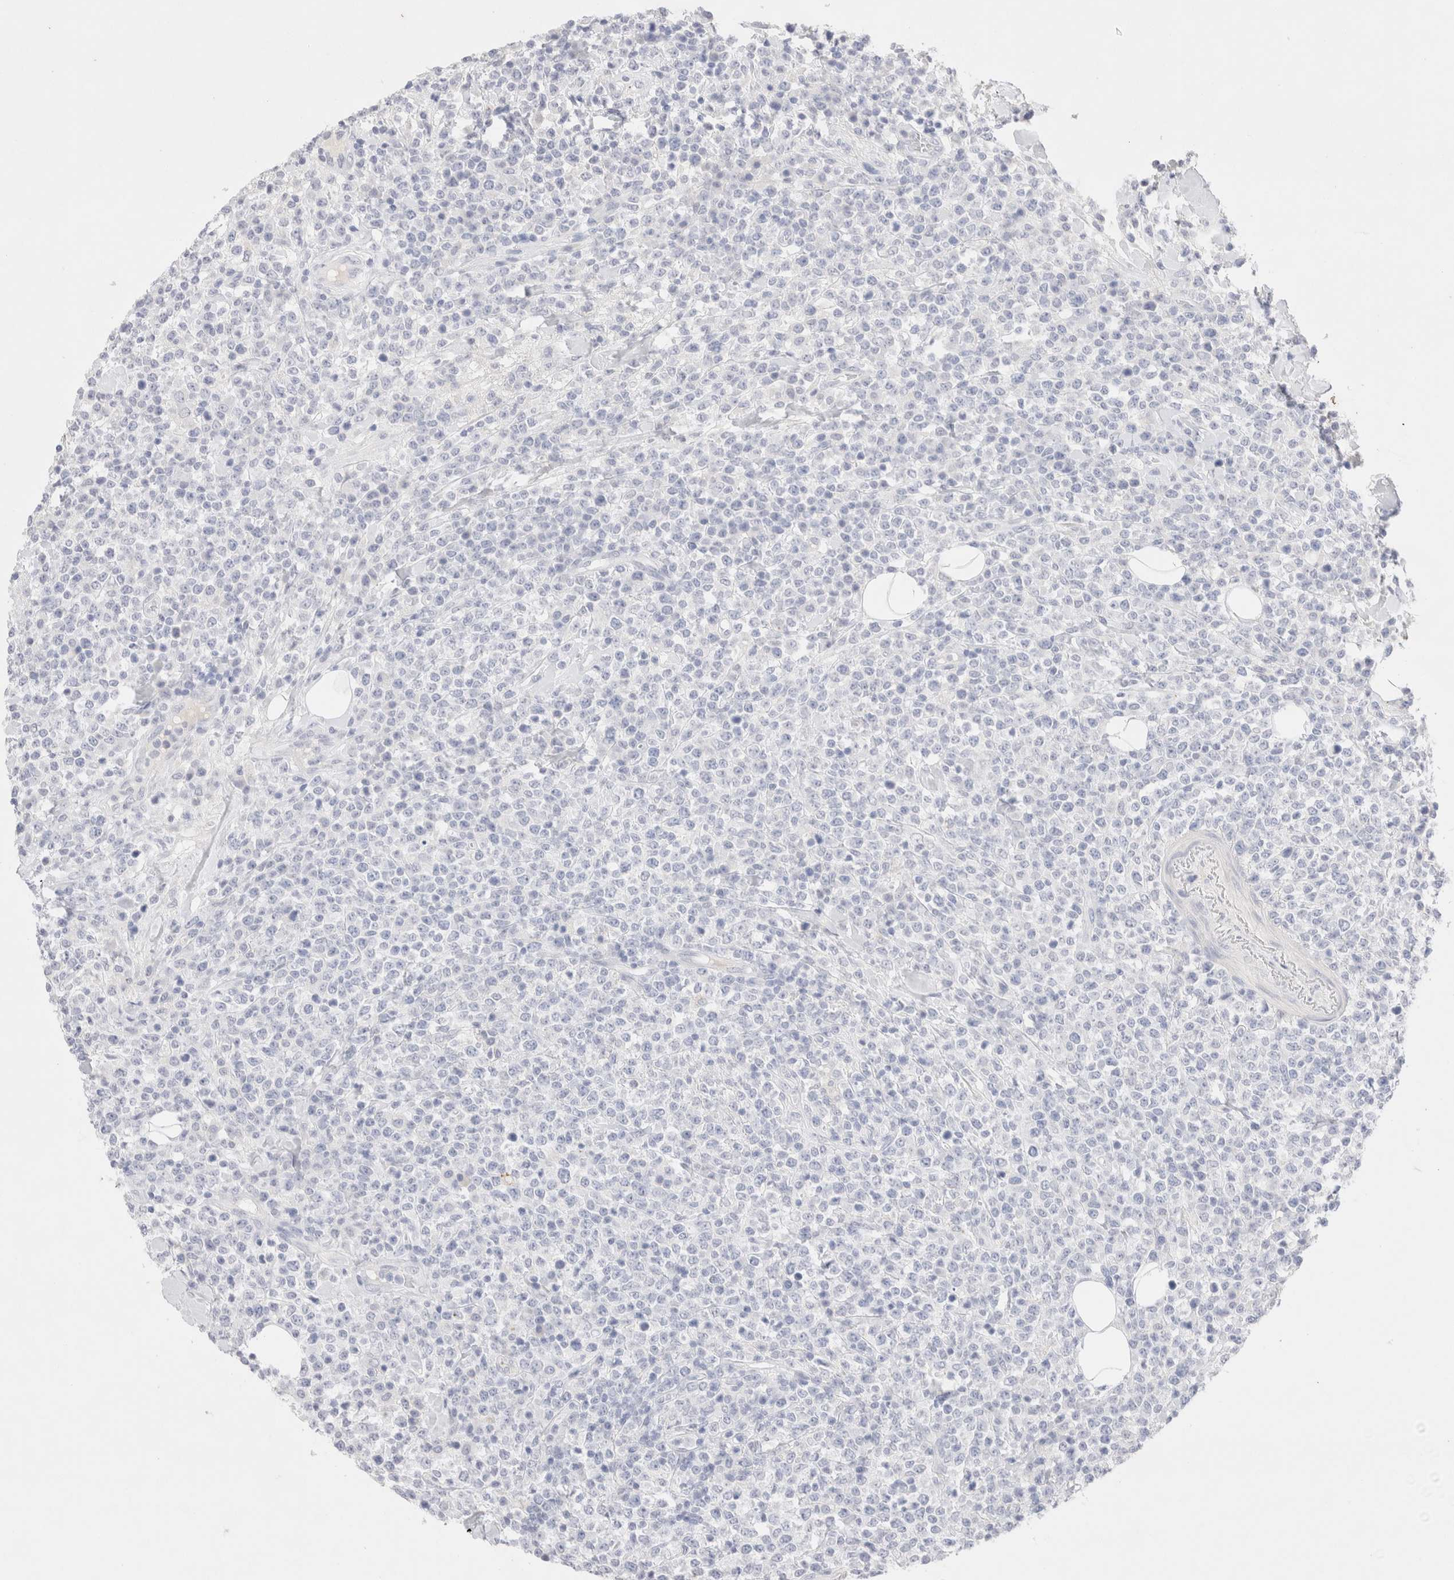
{"staining": {"intensity": "negative", "quantity": "none", "location": "none"}, "tissue": "lymphoma", "cell_type": "Tumor cells", "image_type": "cancer", "snomed": [{"axis": "morphology", "description": "Malignant lymphoma, non-Hodgkin's type, High grade"}, {"axis": "topography", "description": "Colon"}], "caption": "The photomicrograph exhibits no staining of tumor cells in lymphoma.", "gene": "EPCAM", "patient": {"sex": "female", "age": 53}}